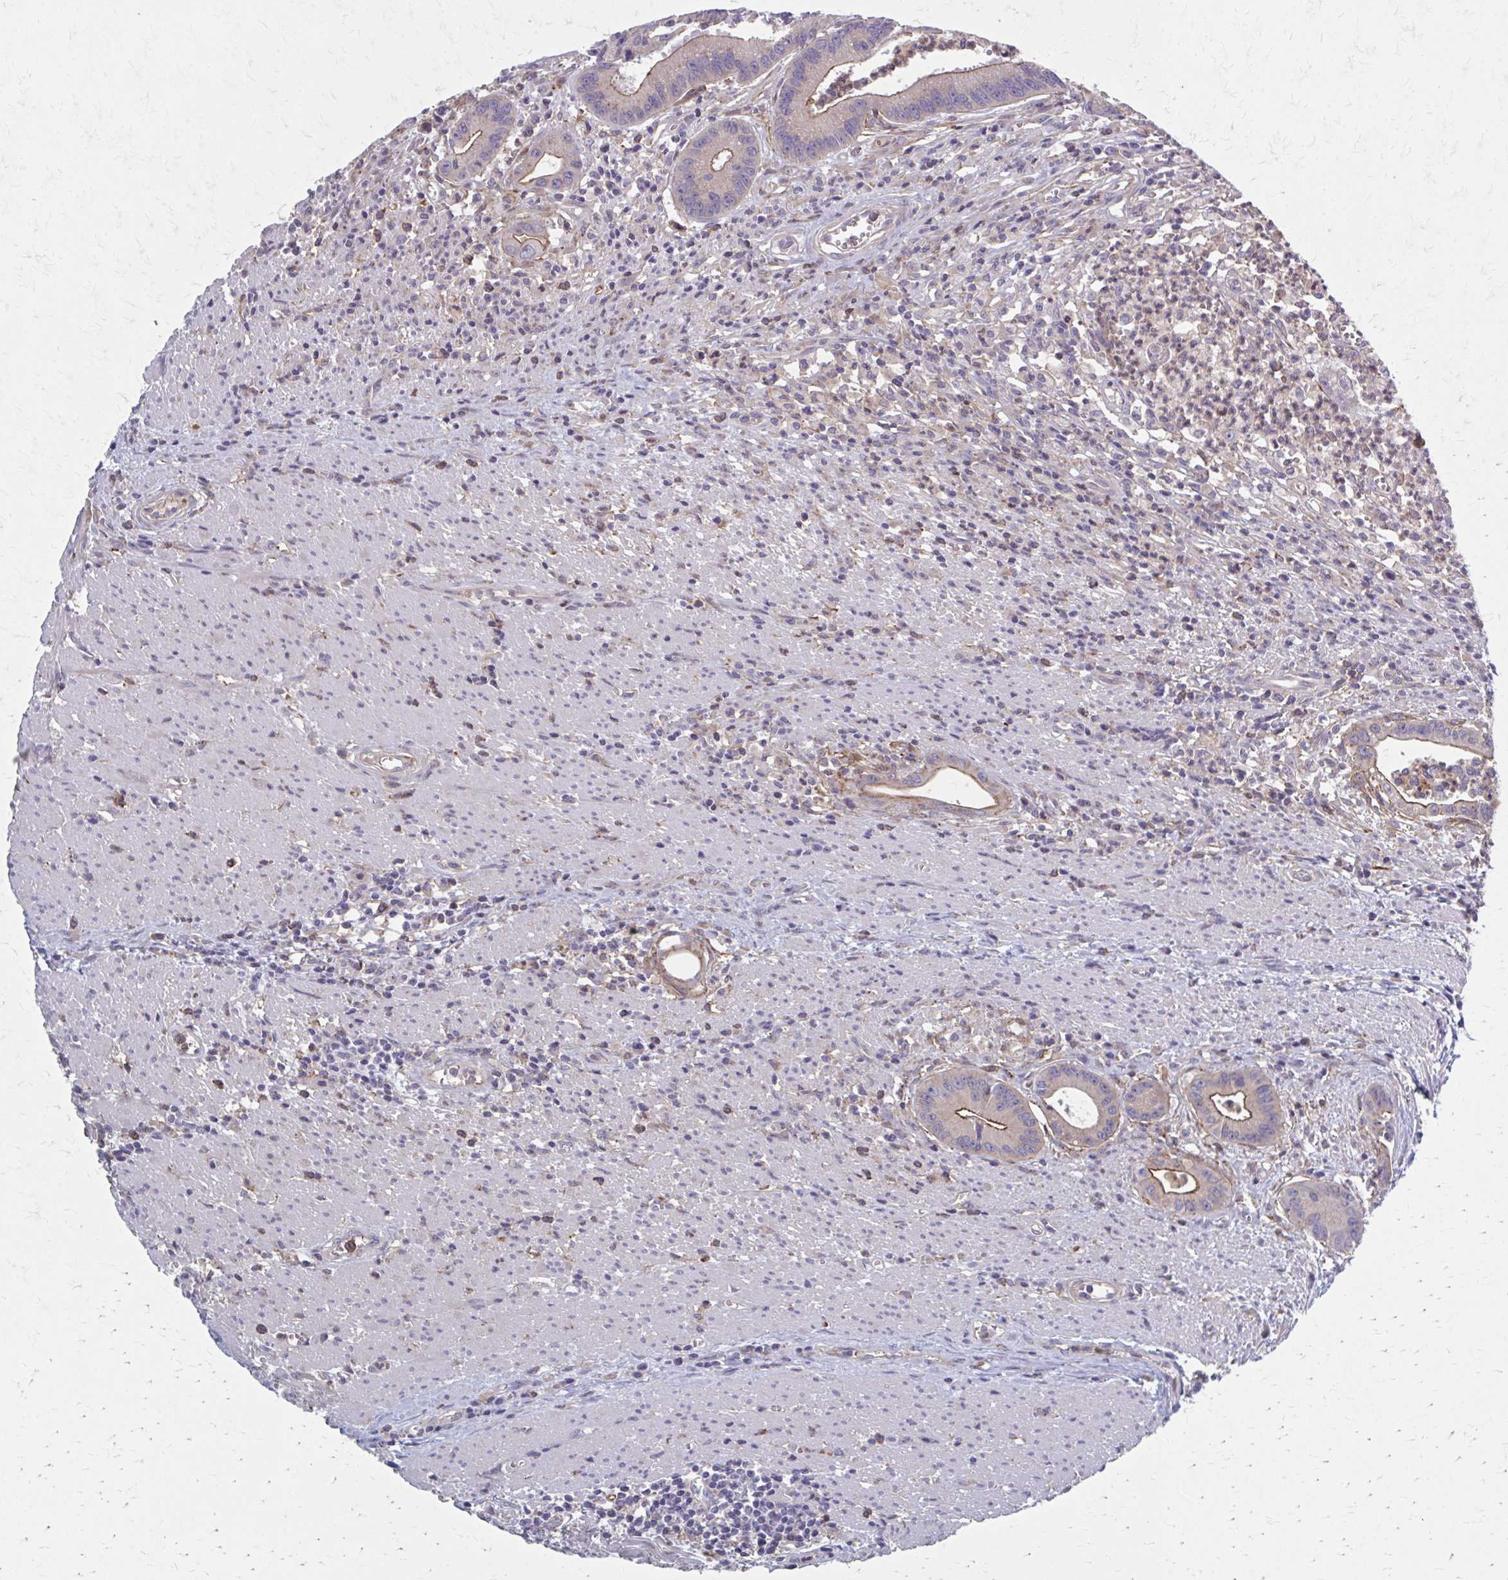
{"staining": {"intensity": "moderate", "quantity": "<25%", "location": "cytoplasmic/membranous"}, "tissue": "colorectal cancer", "cell_type": "Tumor cells", "image_type": "cancer", "snomed": [{"axis": "morphology", "description": "Adenocarcinoma, NOS"}, {"axis": "topography", "description": "Rectum"}], "caption": "This photomicrograph displays immunohistochemistry (IHC) staining of colorectal adenocarcinoma, with low moderate cytoplasmic/membranous staining in about <25% of tumor cells.", "gene": "MMP14", "patient": {"sex": "female", "age": 81}}